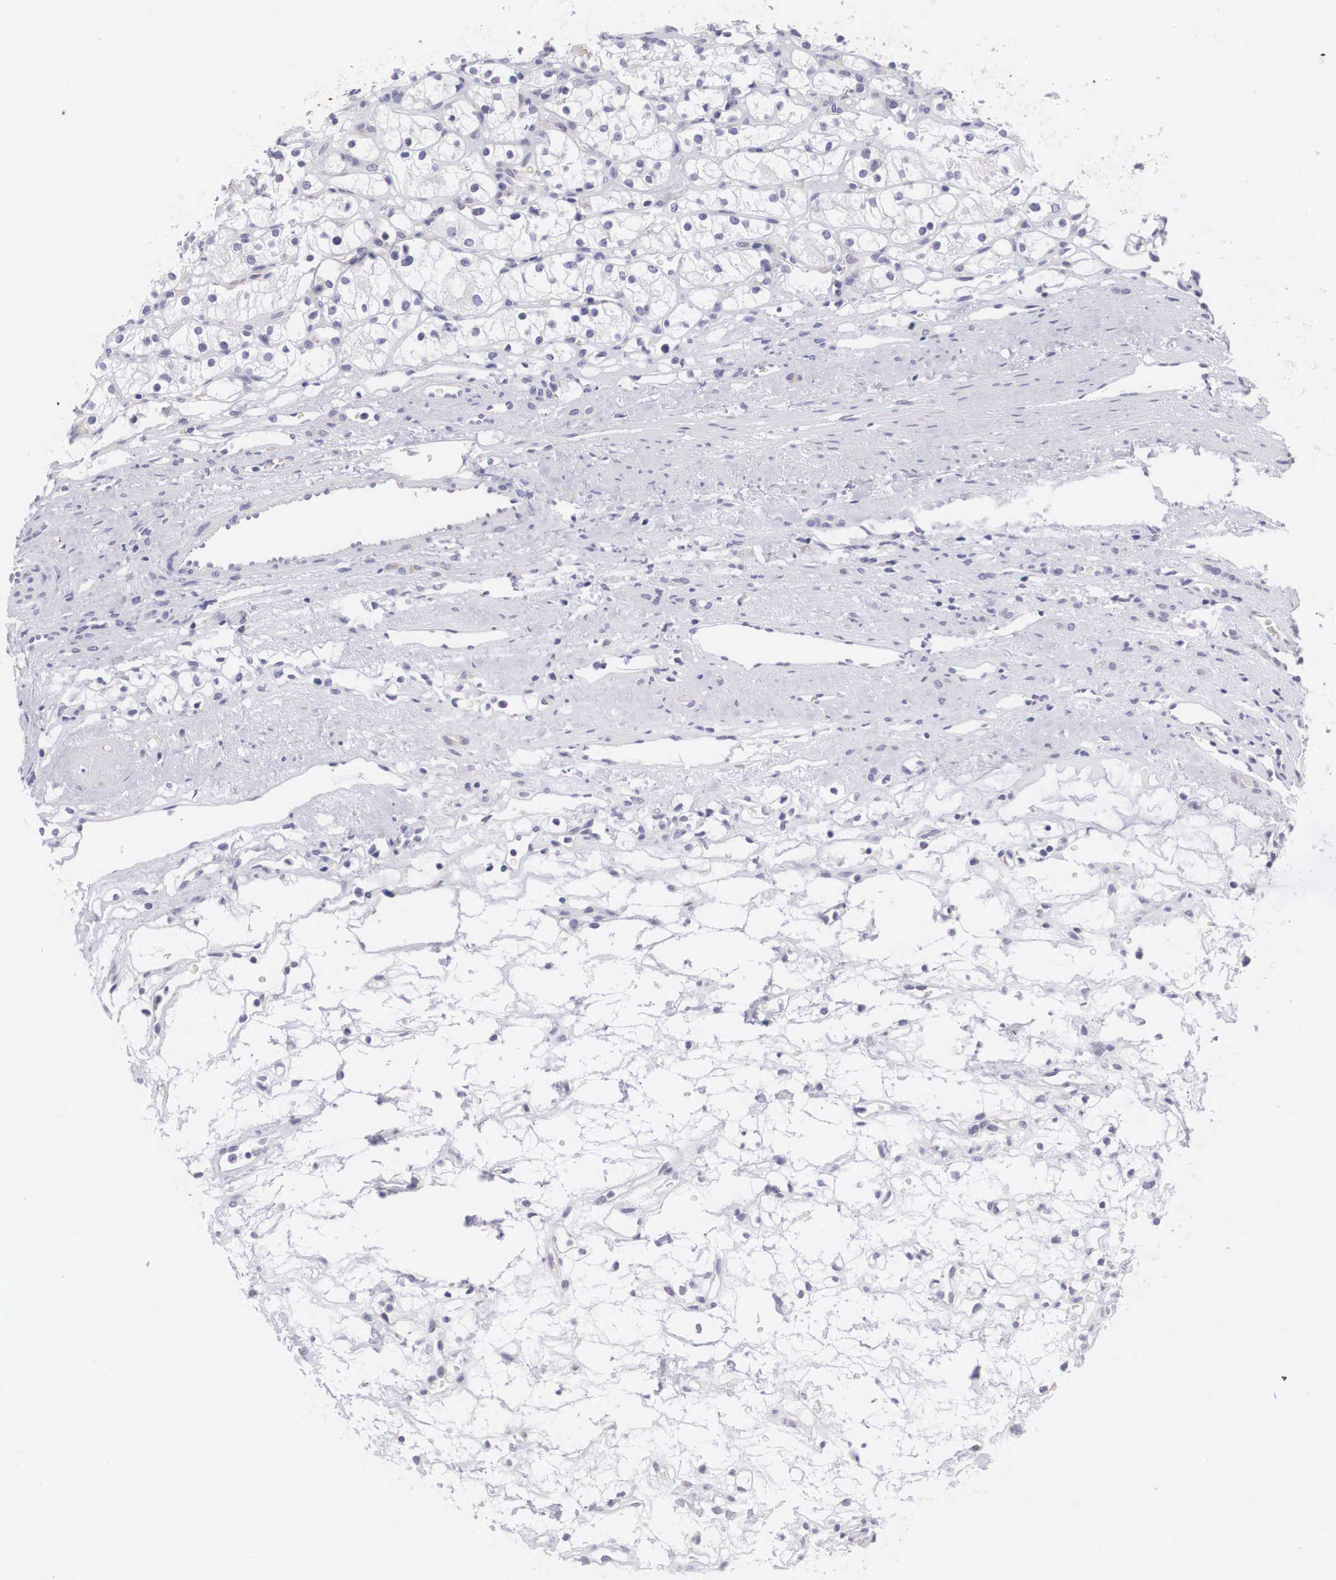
{"staining": {"intensity": "negative", "quantity": "none", "location": "none"}, "tissue": "renal cancer", "cell_type": "Tumor cells", "image_type": "cancer", "snomed": [{"axis": "morphology", "description": "Adenocarcinoma, NOS"}, {"axis": "topography", "description": "Kidney"}], "caption": "Tumor cells show no significant protein expression in renal cancer.", "gene": "ARMCX3", "patient": {"sex": "female", "age": 60}}